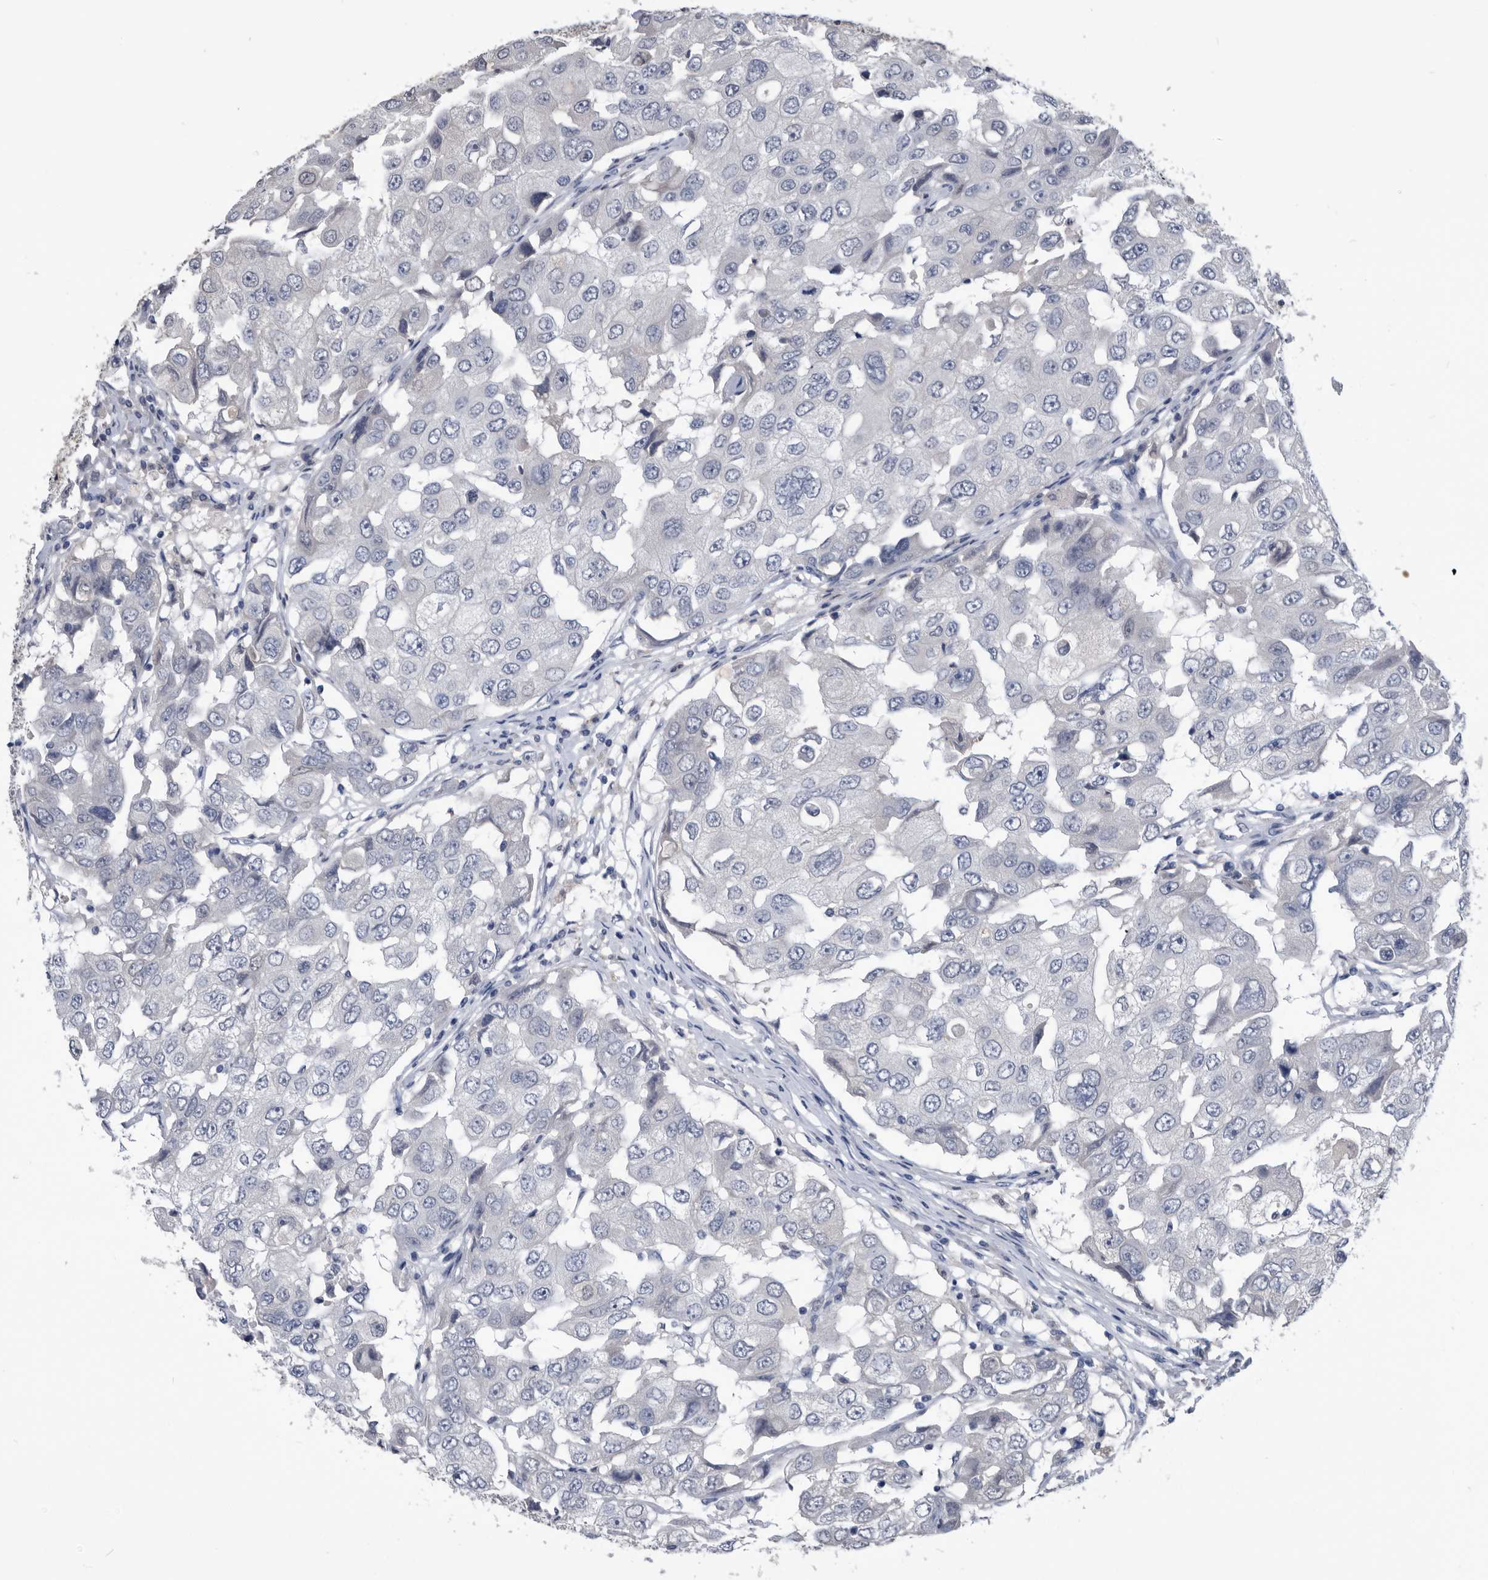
{"staining": {"intensity": "negative", "quantity": "none", "location": "none"}, "tissue": "breast cancer", "cell_type": "Tumor cells", "image_type": "cancer", "snomed": [{"axis": "morphology", "description": "Duct carcinoma"}, {"axis": "topography", "description": "Breast"}], "caption": "Protein analysis of breast cancer (intraductal carcinoma) demonstrates no significant staining in tumor cells. (Stains: DAB (3,3'-diaminobenzidine) immunohistochemistry (IHC) with hematoxylin counter stain, Microscopy: brightfield microscopy at high magnification).", "gene": "PDXK", "patient": {"sex": "female", "age": 27}}